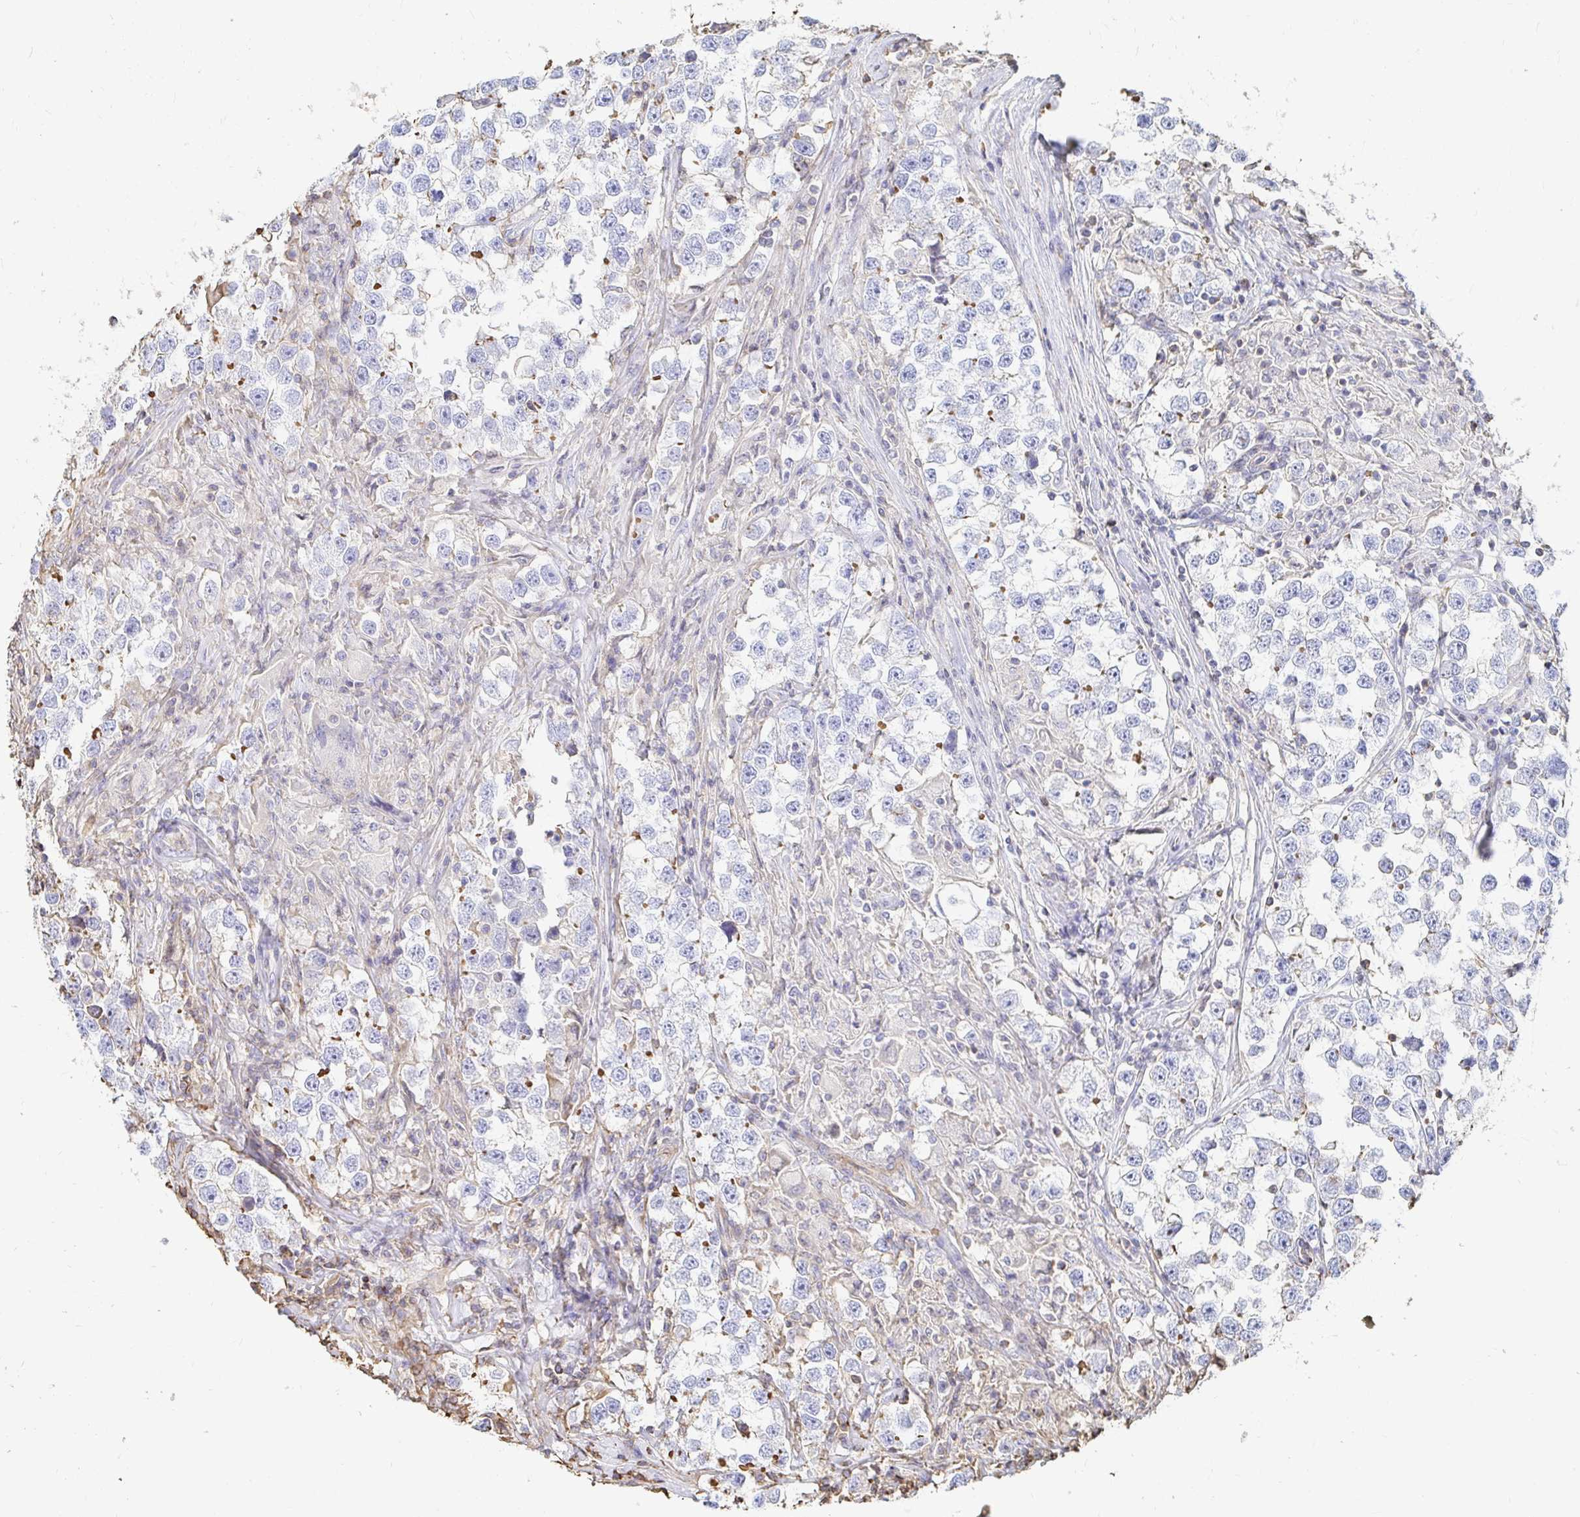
{"staining": {"intensity": "negative", "quantity": "none", "location": "none"}, "tissue": "testis cancer", "cell_type": "Tumor cells", "image_type": "cancer", "snomed": [{"axis": "morphology", "description": "Seminoma, NOS"}, {"axis": "topography", "description": "Testis"}], "caption": "IHC micrograph of seminoma (testis) stained for a protein (brown), which reveals no staining in tumor cells.", "gene": "PTPN14", "patient": {"sex": "male", "age": 46}}